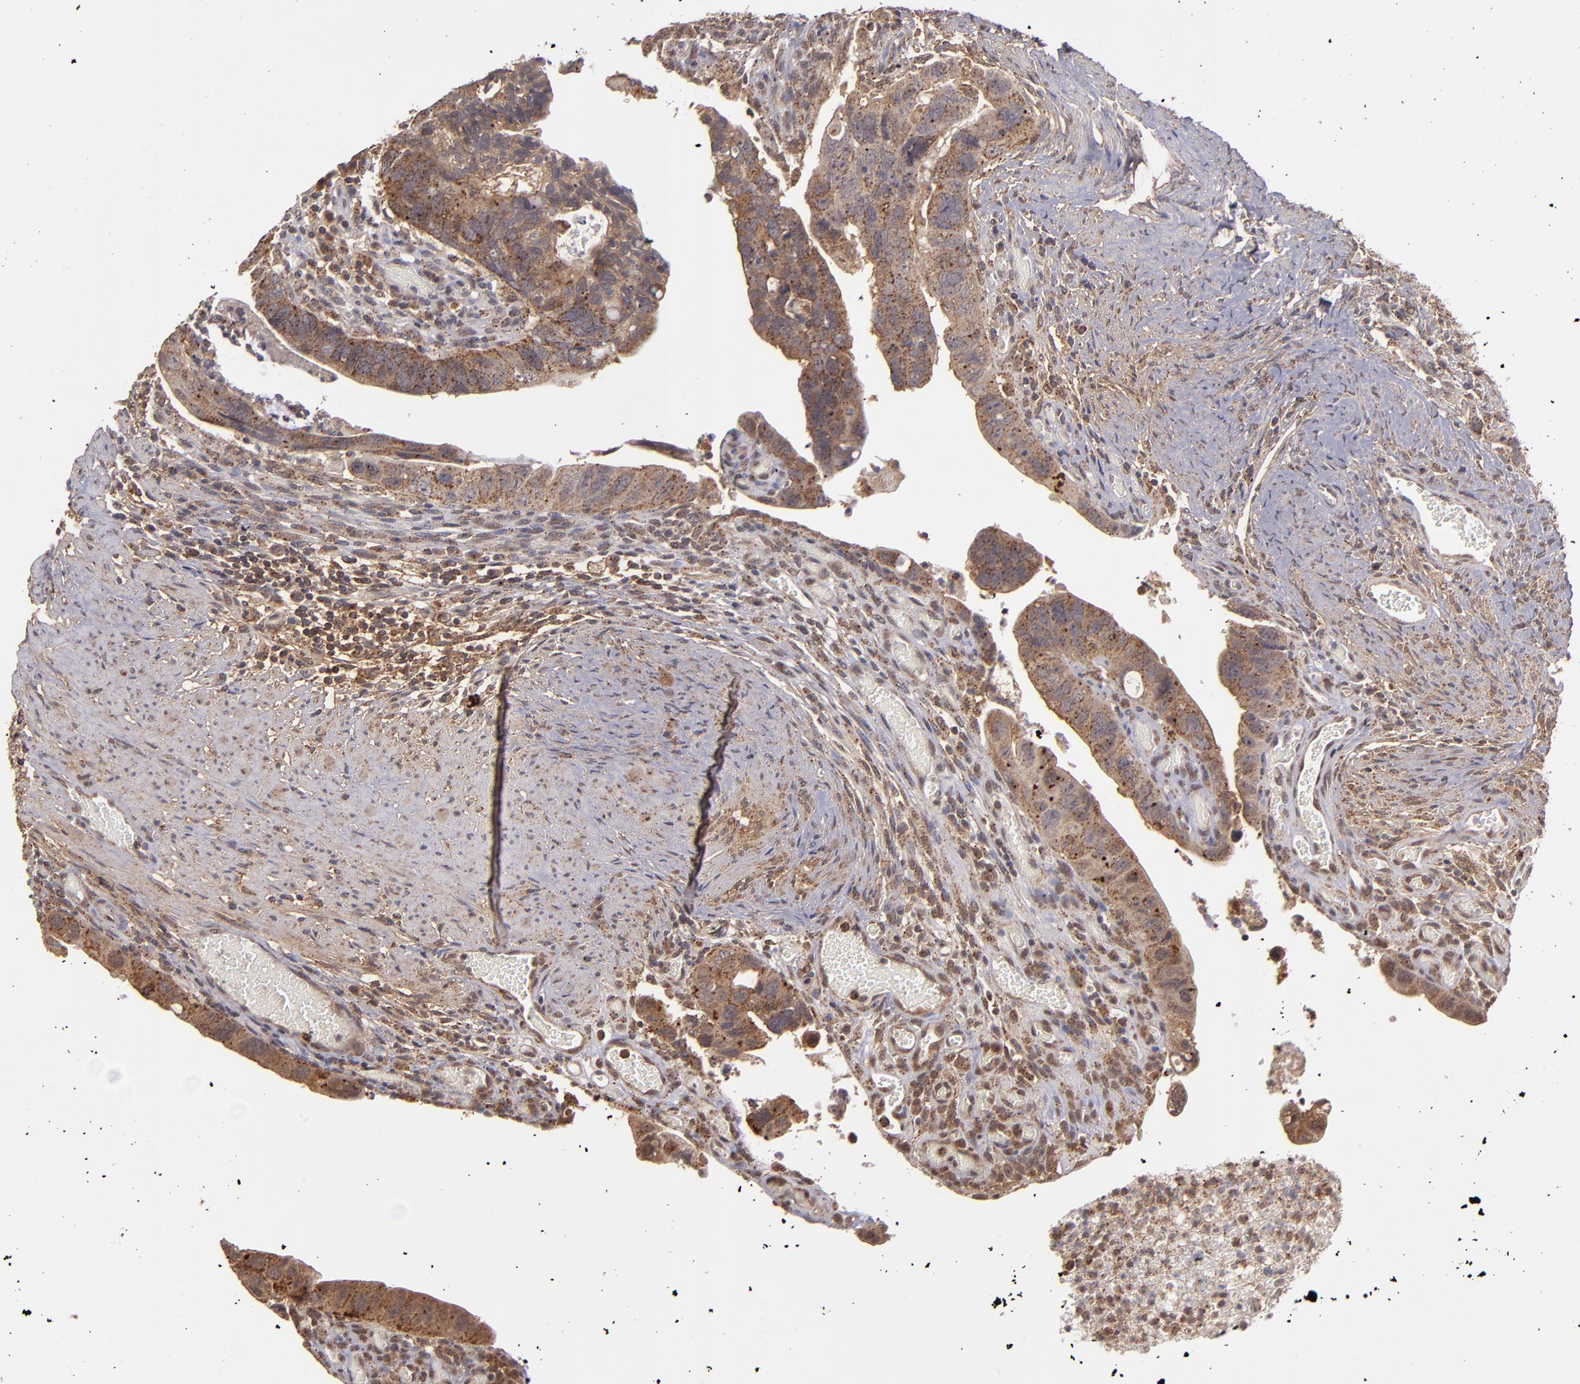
{"staining": {"intensity": "moderate", "quantity": ">75%", "location": "cytoplasmic/membranous"}, "tissue": "colorectal cancer", "cell_type": "Tumor cells", "image_type": "cancer", "snomed": [{"axis": "morphology", "description": "Adenocarcinoma, NOS"}, {"axis": "topography", "description": "Rectum"}], "caption": "IHC histopathology image of colorectal adenocarcinoma stained for a protein (brown), which reveals medium levels of moderate cytoplasmic/membranous staining in approximately >75% of tumor cells.", "gene": "ZFYVE1", "patient": {"sex": "male", "age": 53}}